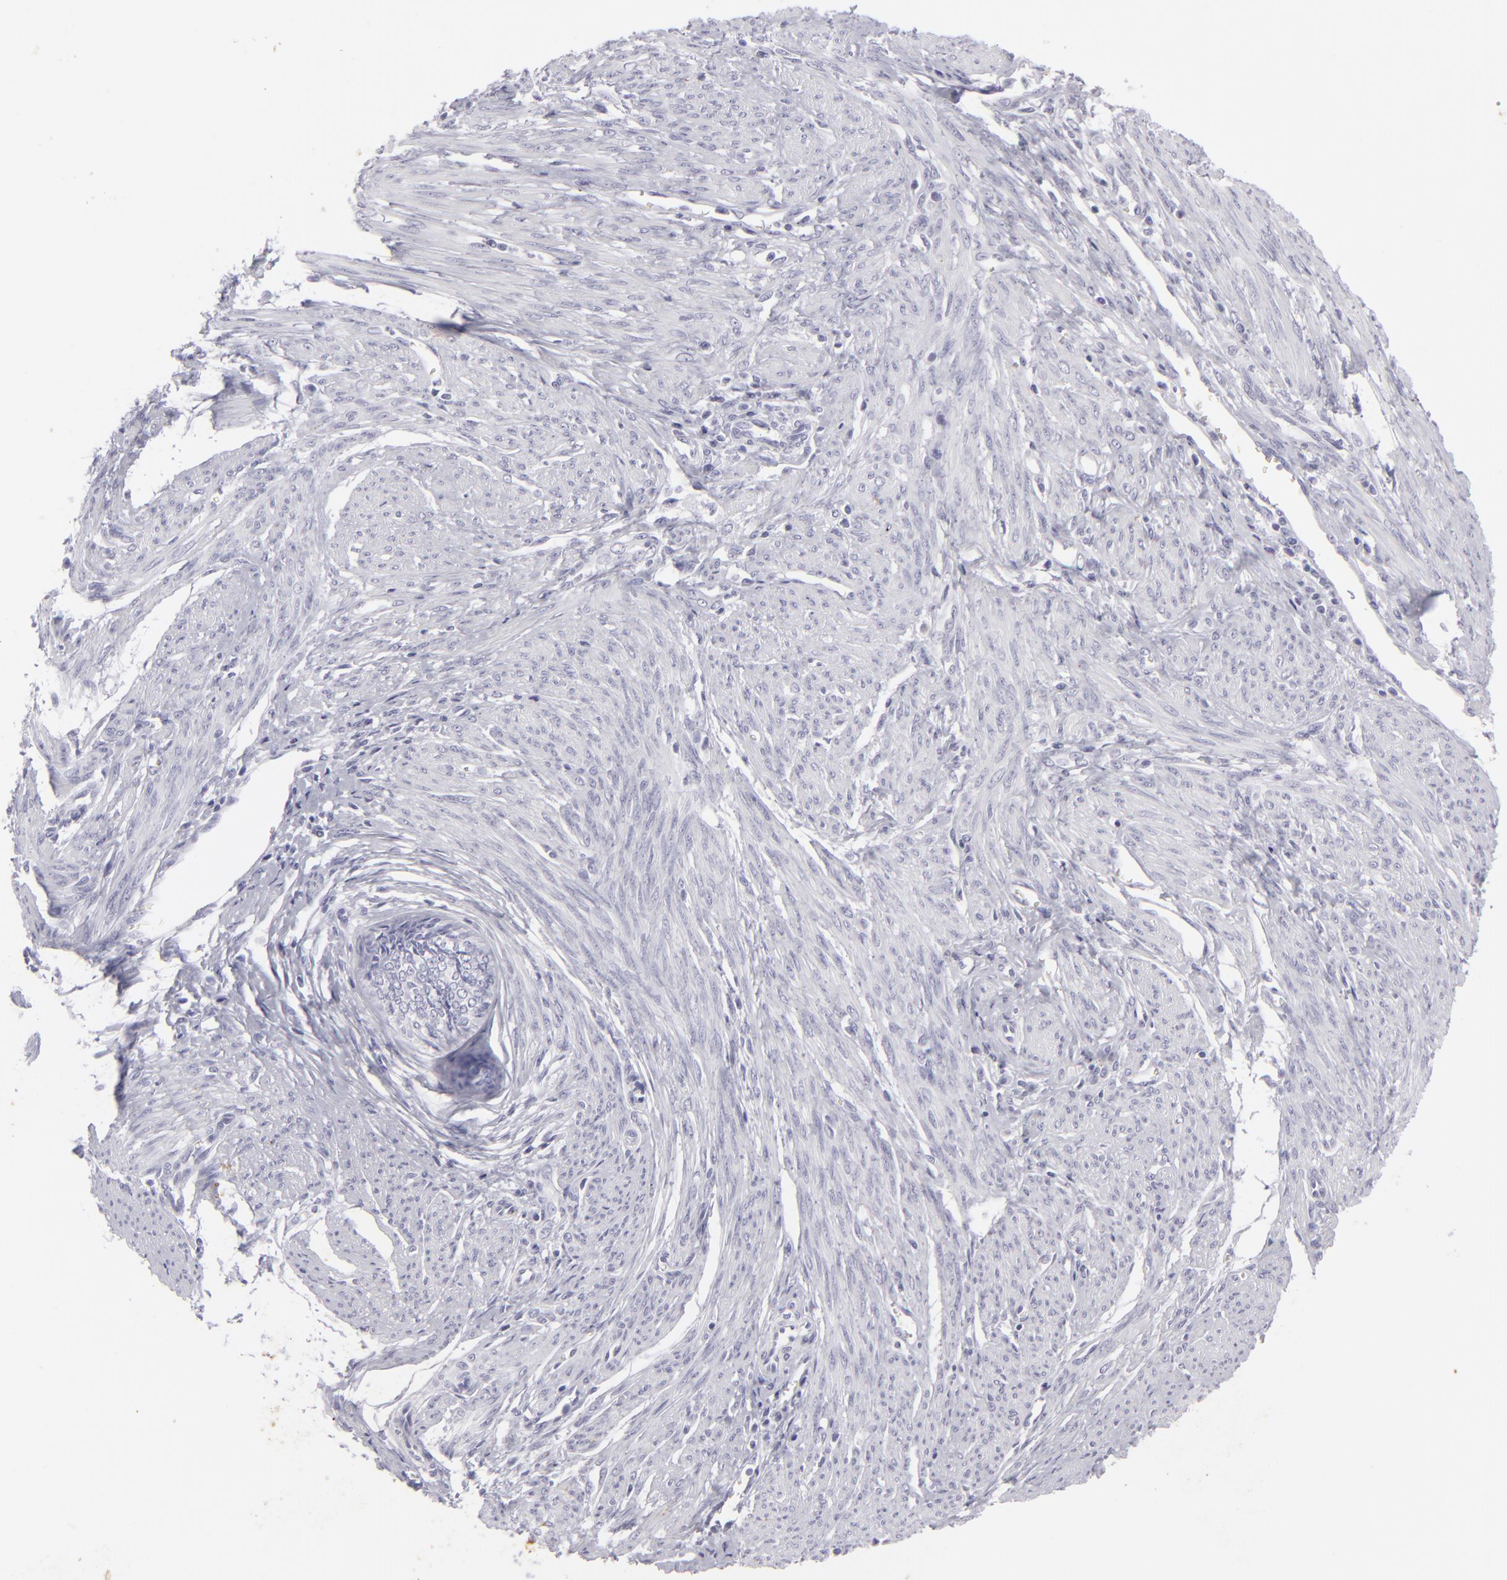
{"staining": {"intensity": "negative", "quantity": "none", "location": "none"}, "tissue": "endometrial cancer", "cell_type": "Tumor cells", "image_type": "cancer", "snomed": [{"axis": "morphology", "description": "Adenocarcinoma, NOS"}, {"axis": "topography", "description": "Endometrium"}], "caption": "Immunohistochemistry (IHC) of human endometrial cancer displays no expression in tumor cells.", "gene": "KRT1", "patient": {"sex": "female", "age": 75}}